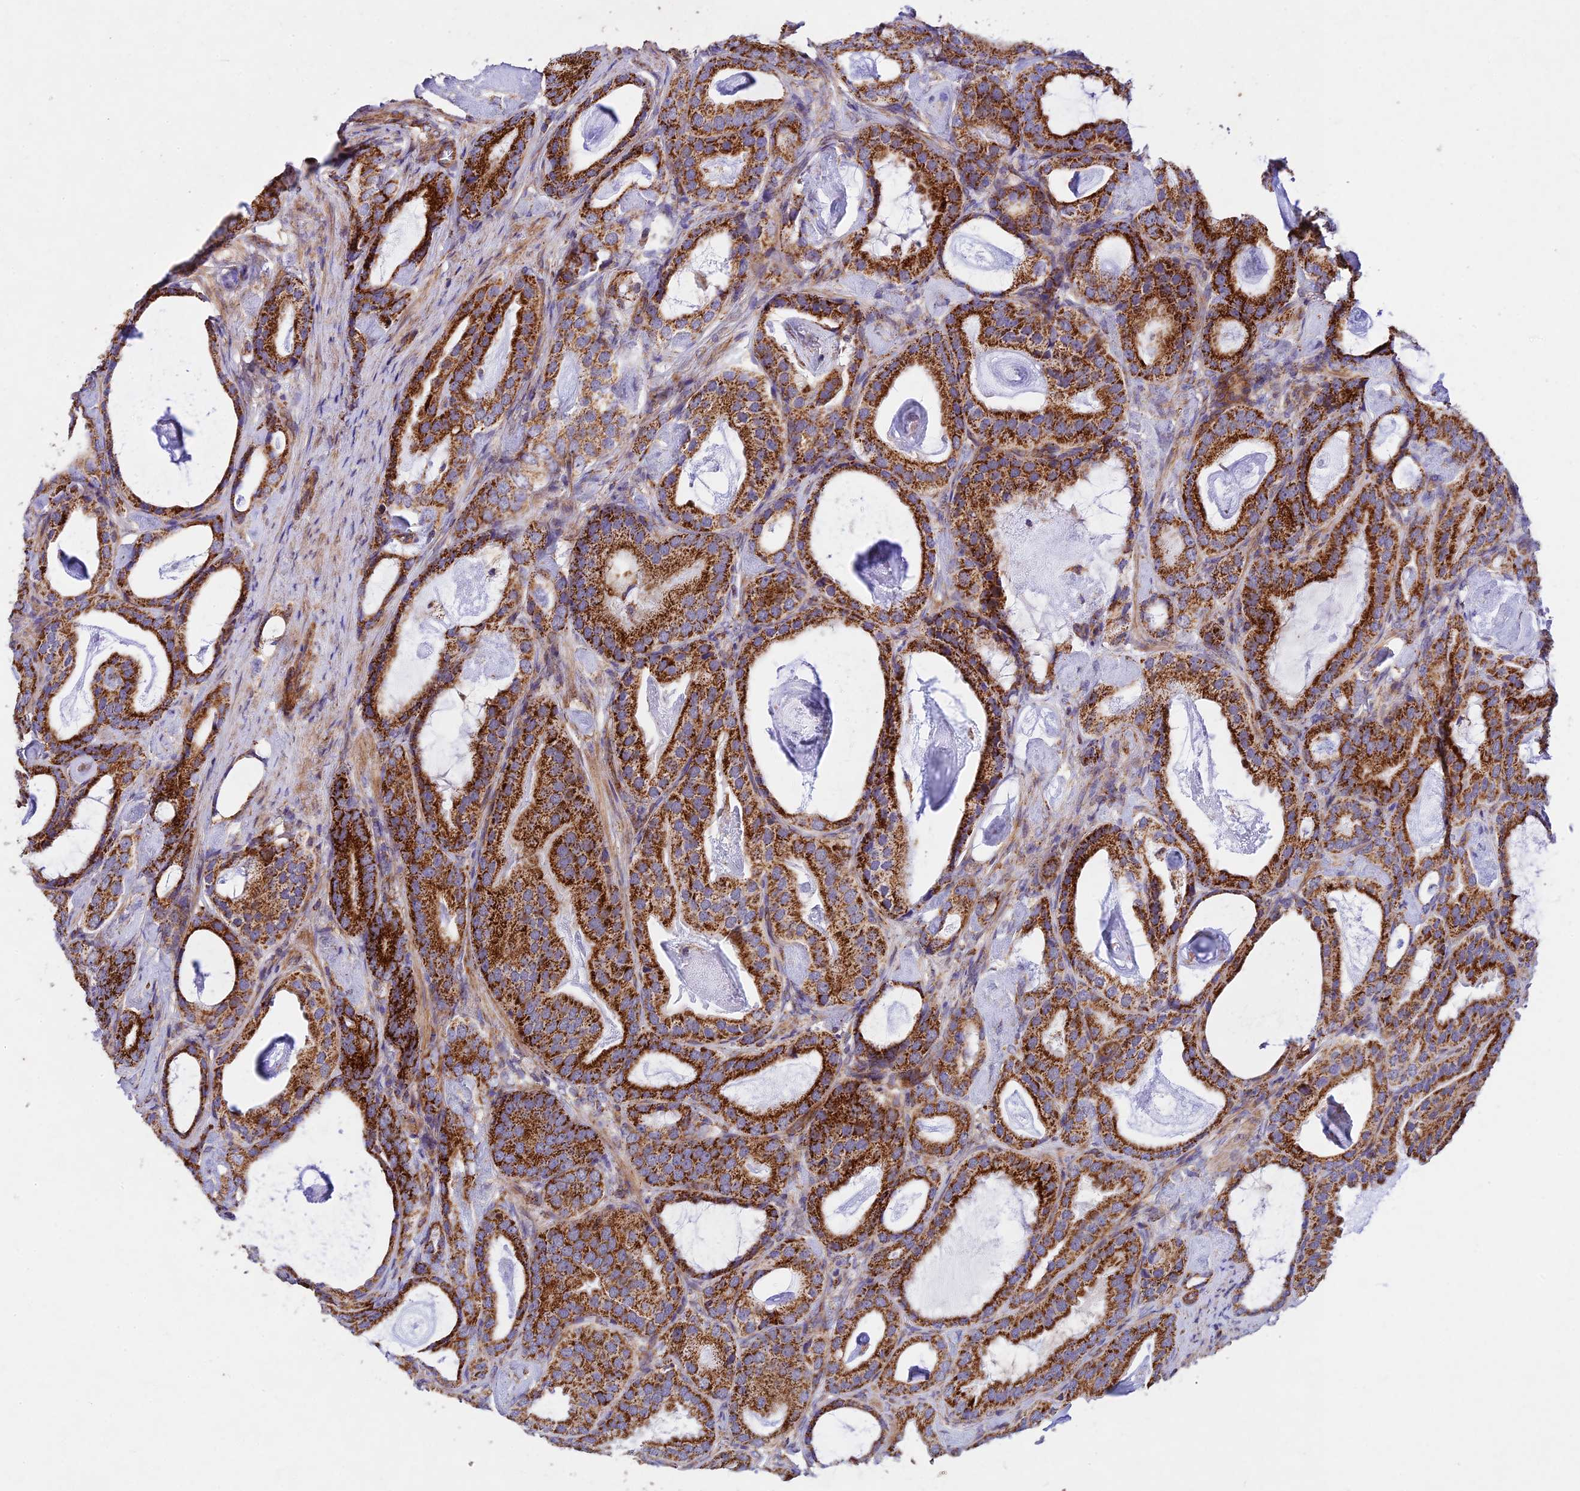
{"staining": {"intensity": "strong", "quantity": ">75%", "location": "cytoplasmic/membranous"}, "tissue": "prostate cancer", "cell_type": "Tumor cells", "image_type": "cancer", "snomed": [{"axis": "morphology", "description": "Adenocarcinoma, Low grade"}, {"axis": "topography", "description": "Prostate"}], "caption": "Prostate low-grade adenocarcinoma tissue exhibits strong cytoplasmic/membranous expression in about >75% of tumor cells, visualized by immunohistochemistry.", "gene": "KHDC3L", "patient": {"sex": "male", "age": 71}}